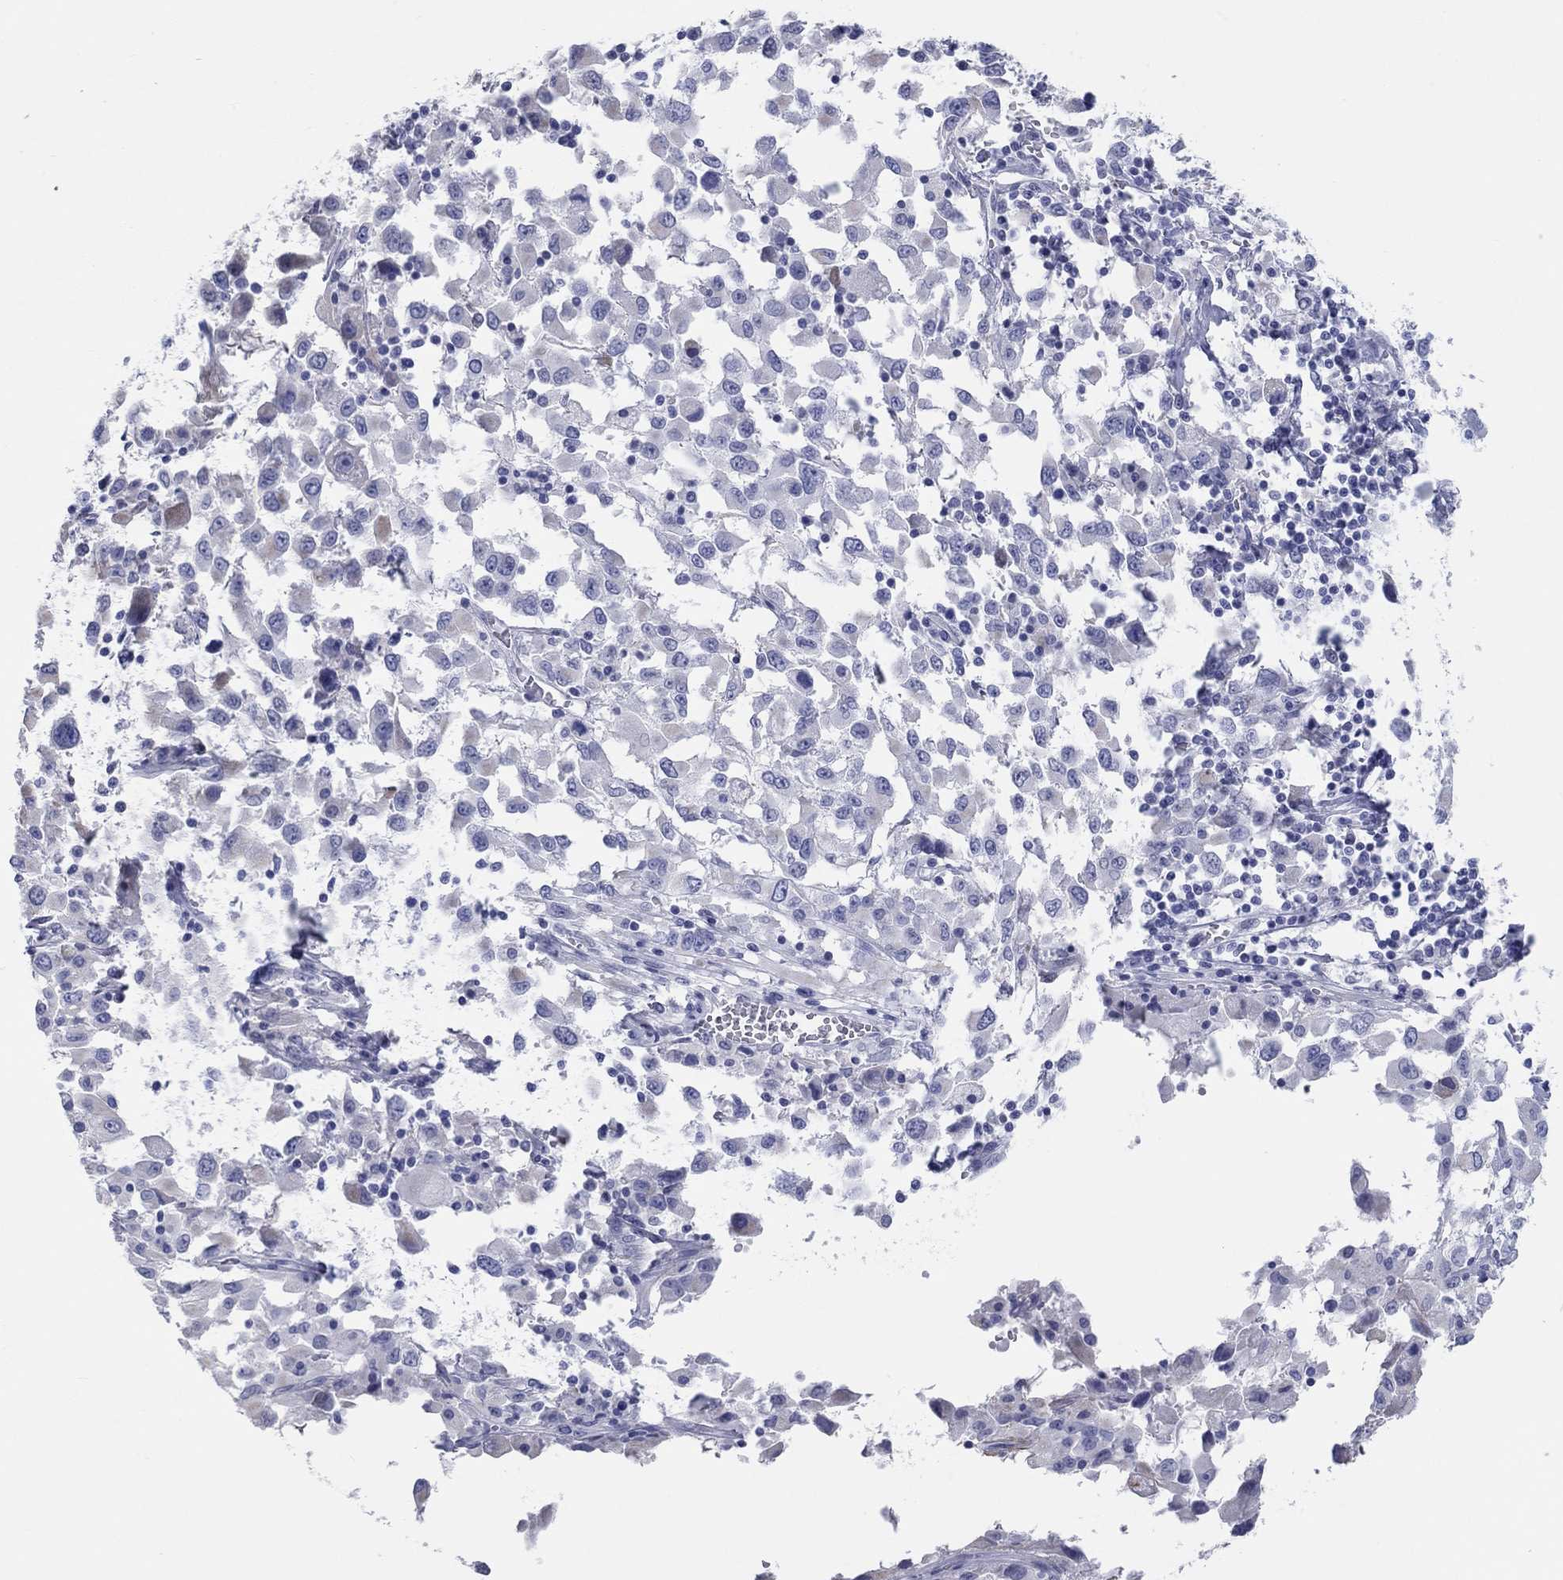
{"staining": {"intensity": "negative", "quantity": "none", "location": "none"}, "tissue": "melanoma", "cell_type": "Tumor cells", "image_type": "cancer", "snomed": [{"axis": "morphology", "description": "Malignant melanoma, Metastatic site"}, {"axis": "topography", "description": "Lymph node"}], "caption": "Tumor cells show no significant positivity in malignant melanoma (metastatic site).", "gene": "LRRC4C", "patient": {"sex": "male", "age": 50}}